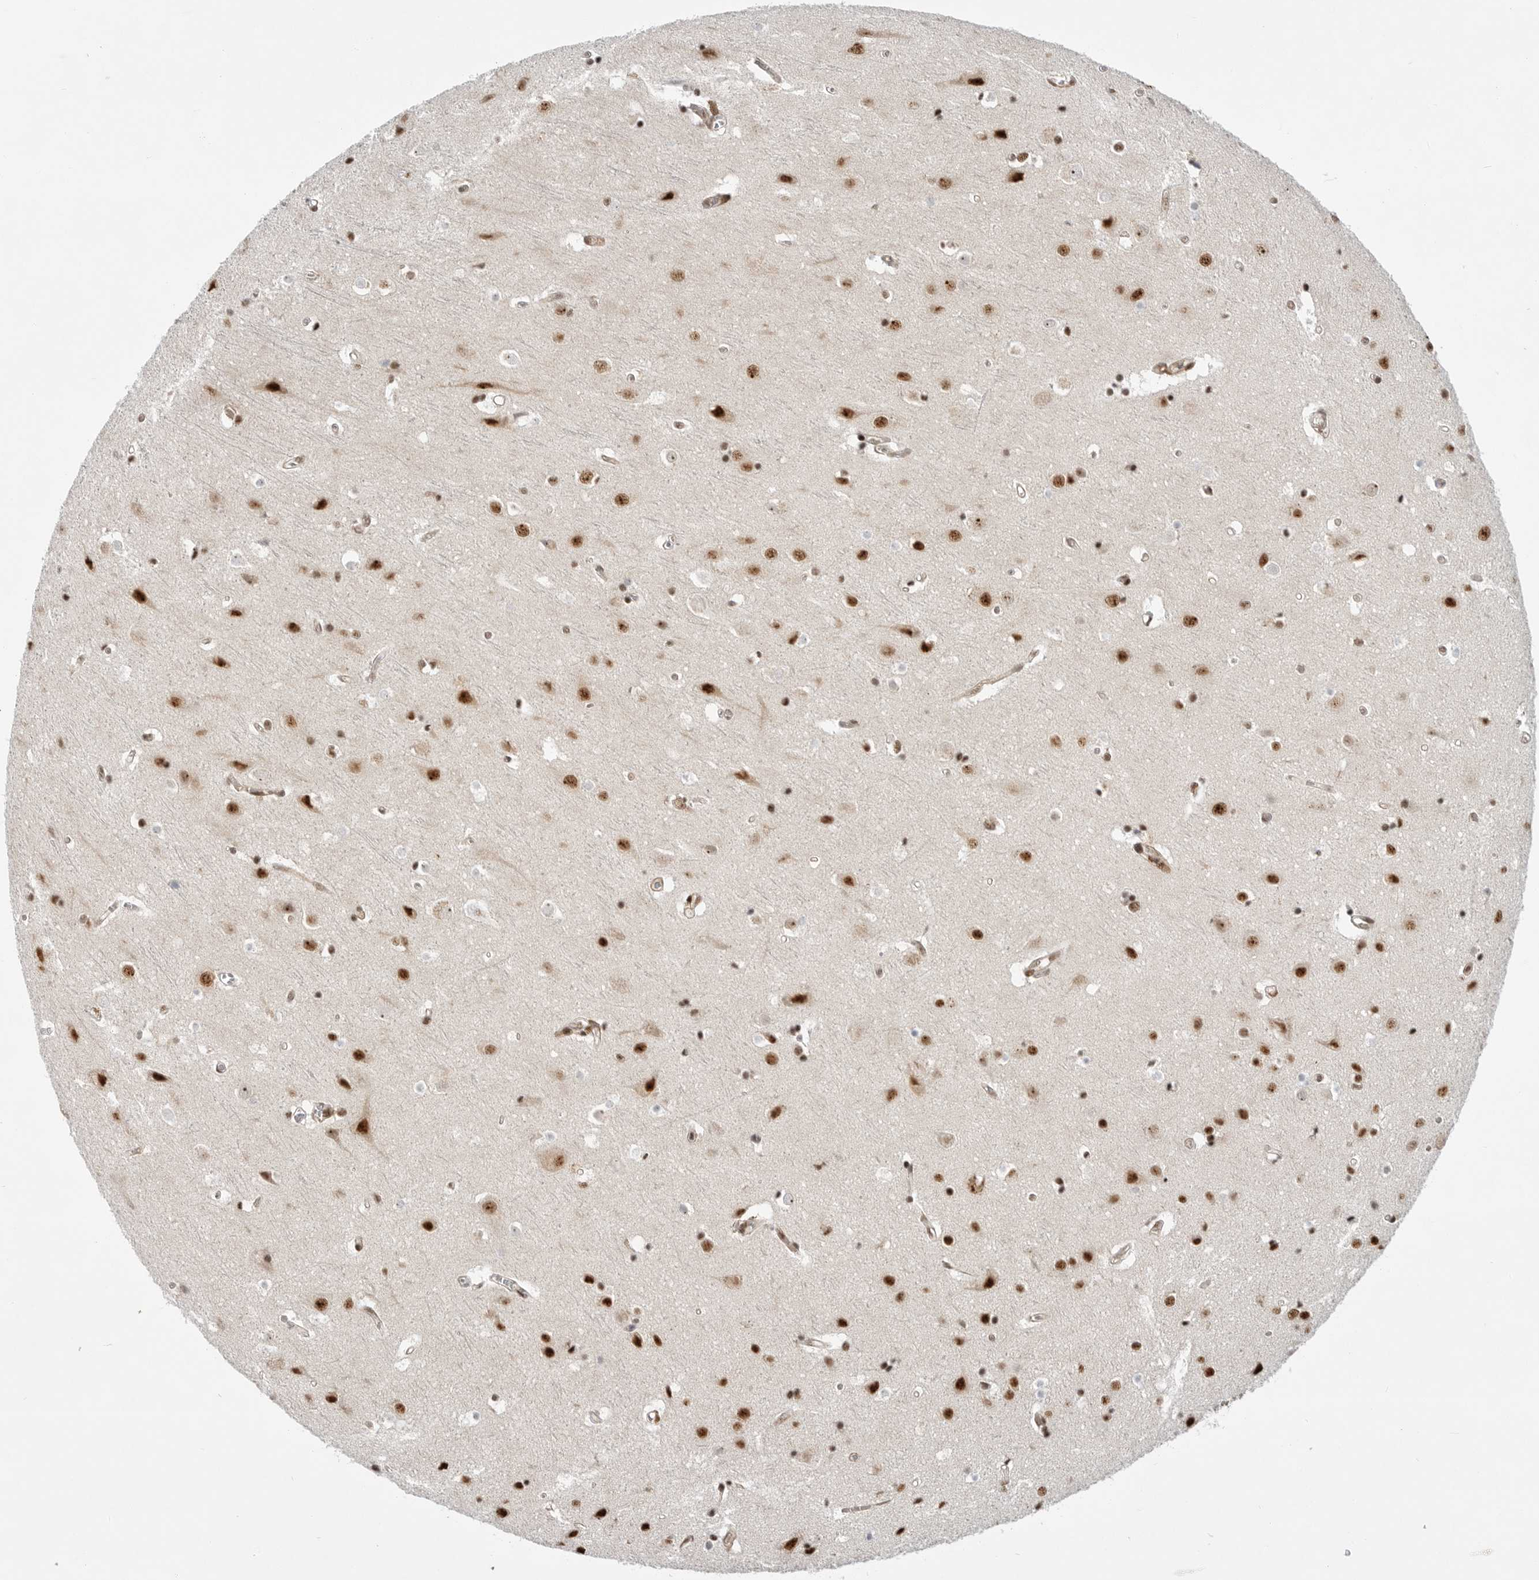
{"staining": {"intensity": "moderate", "quantity": ">75%", "location": "nuclear"}, "tissue": "cerebral cortex", "cell_type": "Endothelial cells", "image_type": "normal", "snomed": [{"axis": "morphology", "description": "Normal tissue, NOS"}, {"axis": "topography", "description": "Cerebral cortex"}], "caption": "The micrograph shows staining of normal cerebral cortex, revealing moderate nuclear protein staining (brown color) within endothelial cells.", "gene": "GPATCH2", "patient": {"sex": "male", "age": 54}}